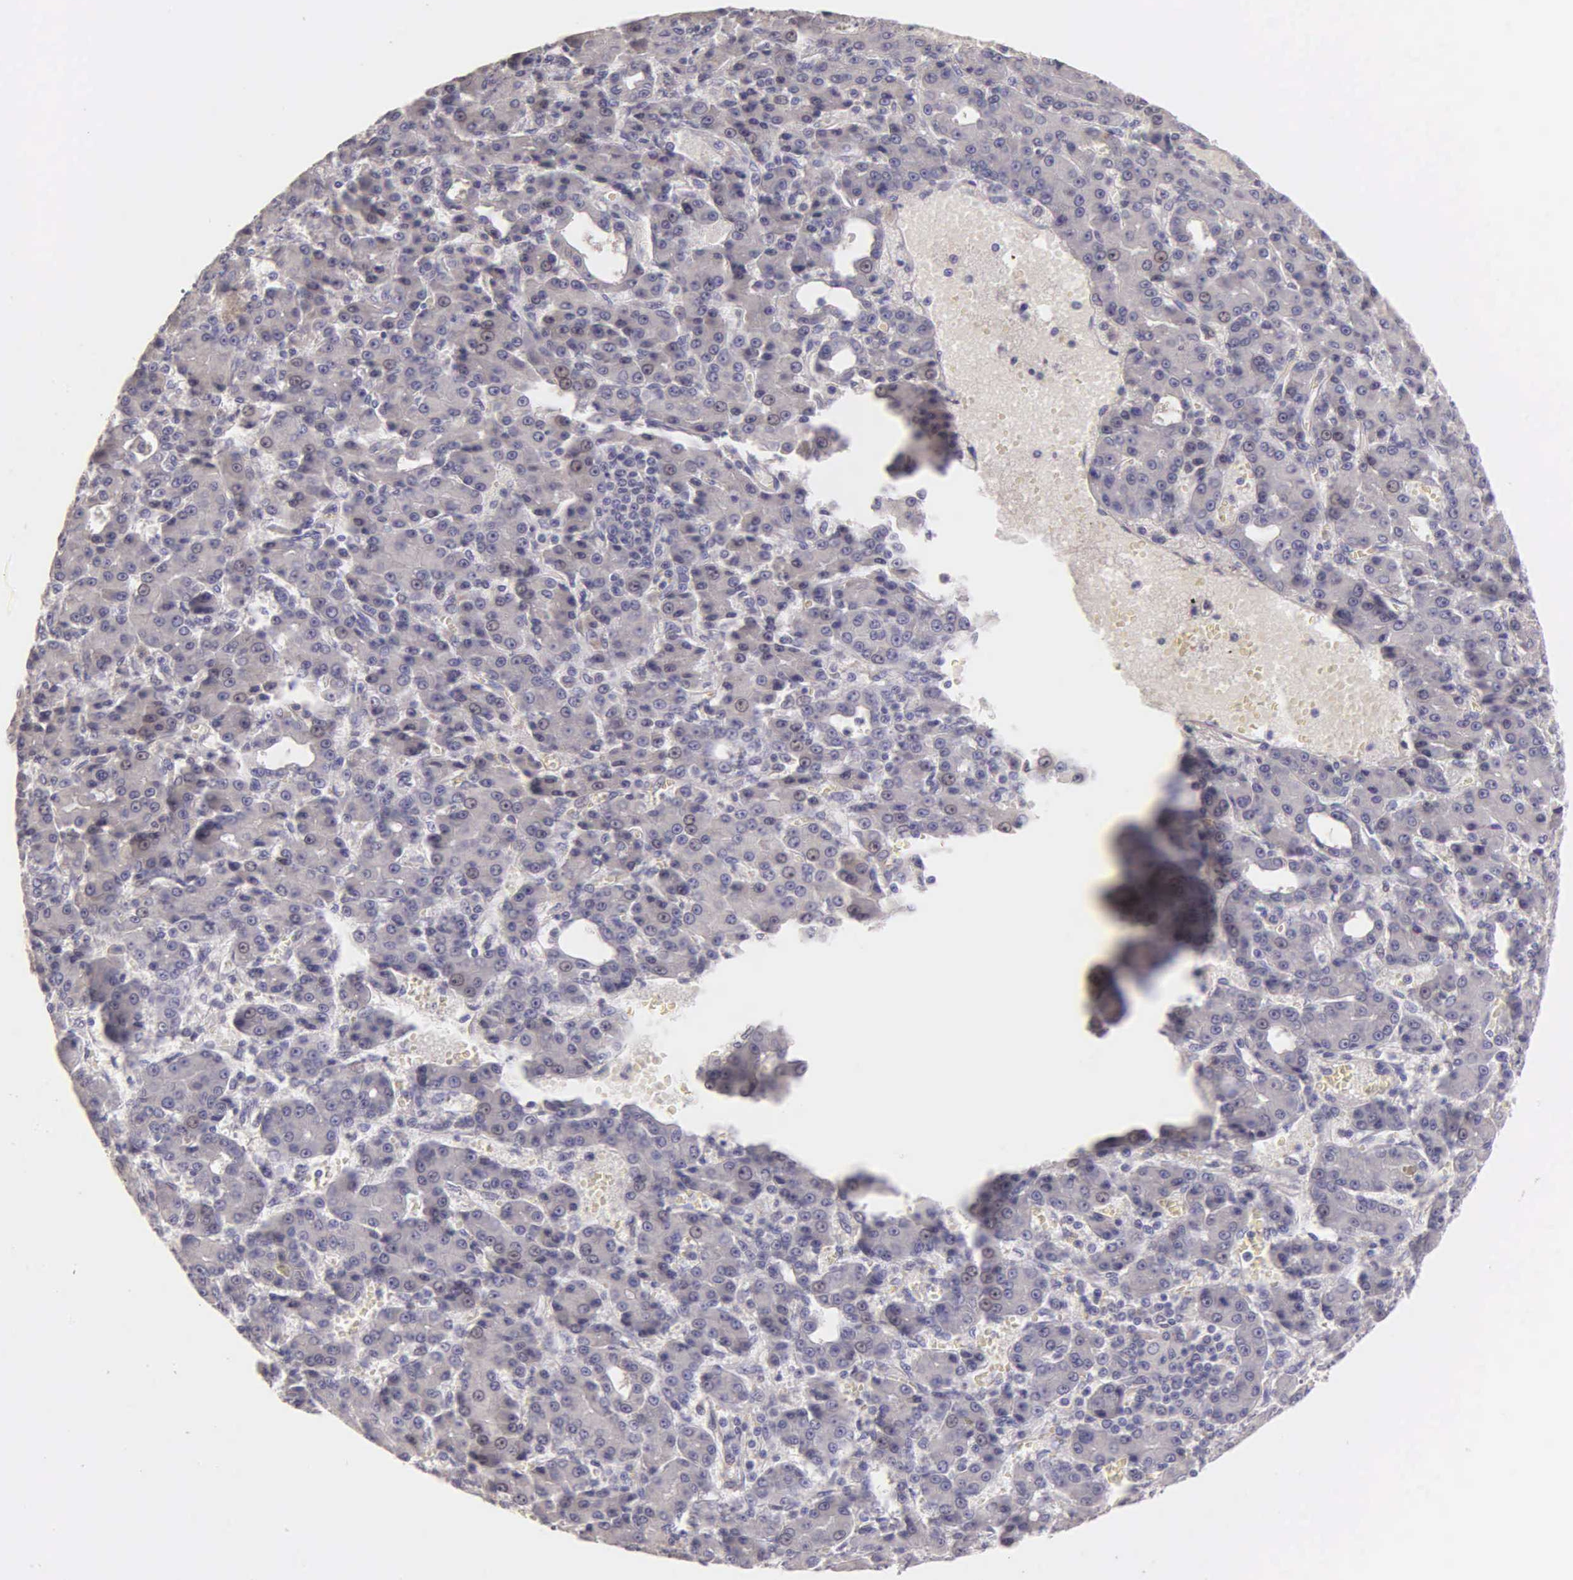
{"staining": {"intensity": "weak", "quantity": "<25%", "location": "nuclear"}, "tissue": "liver cancer", "cell_type": "Tumor cells", "image_type": "cancer", "snomed": [{"axis": "morphology", "description": "Carcinoma, Hepatocellular, NOS"}, {"axis": "topography", "description": "Liver"}], "caption": "High magnification brightfield microscopy of liver cancer stained with DAB (3,3'-diaminobenzidine) (brown) and counterstained with hematoxylin (blue): tumor cells show no significant positivity.", "gene": "ESR1", "patient": {"sex": "male", "age": 69}}